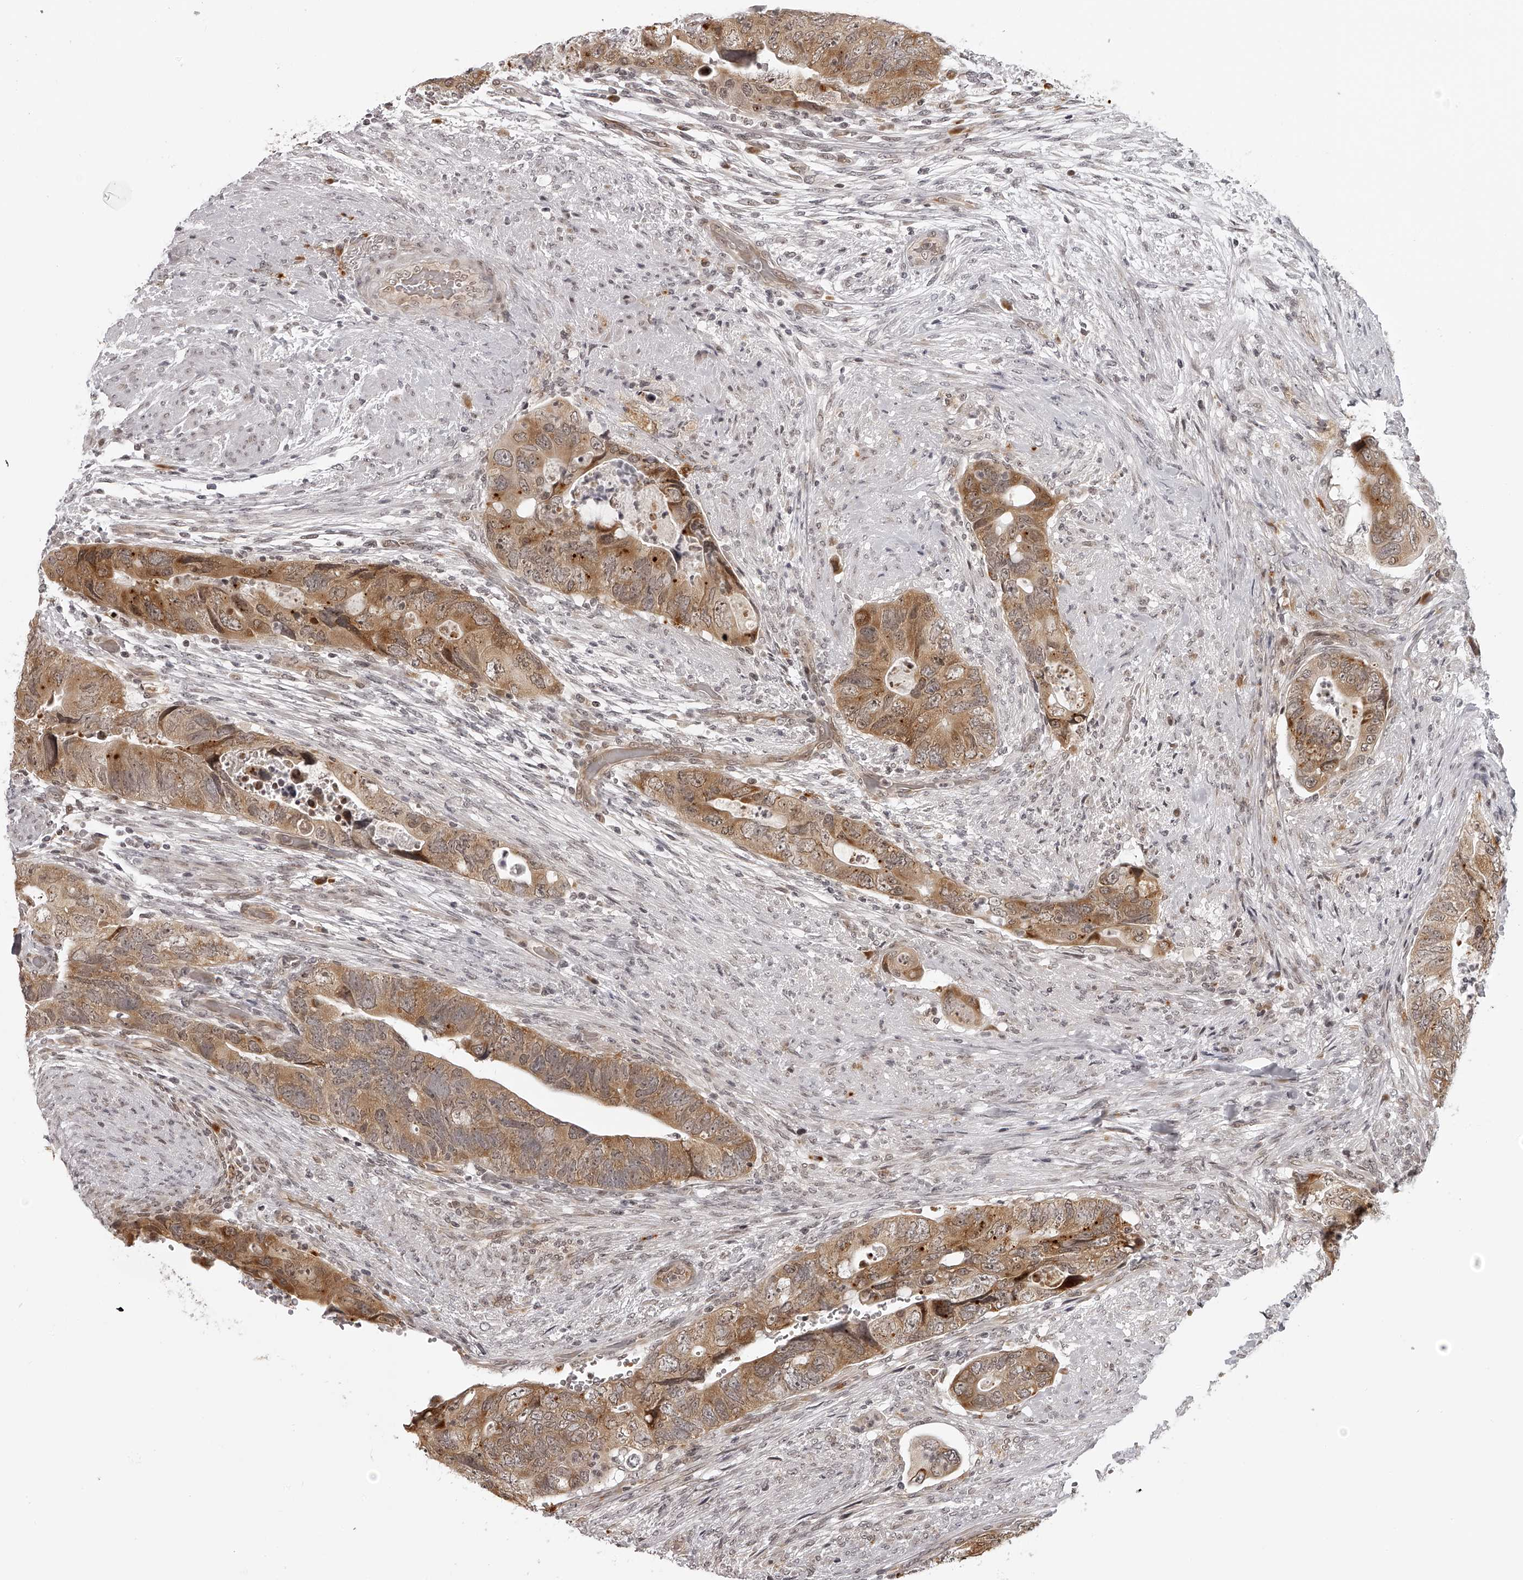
{"staining": {"intensity": "moderate", "quantity": ">75%", "location": "cytoplasmic/membranous,nuclear"}, "tissue": "colorectal cancer", "cell_type": "Tumor cells", "image_type": "cancer", "snomed": [{"axis": "morphology", "description": "Adenocarcinoma, NOS"}, {"axis": "topography", "description": "Rectum"}], "caption": "Human adenocarcinoma (colorectal) stained for a protein (brown) reveals moderate cytoplasmic/membranous and nuclear positive positivity in about >75% of tumor cells.", "gene": "ODF2L", "patient": {"sex": "male", "age": 63}}